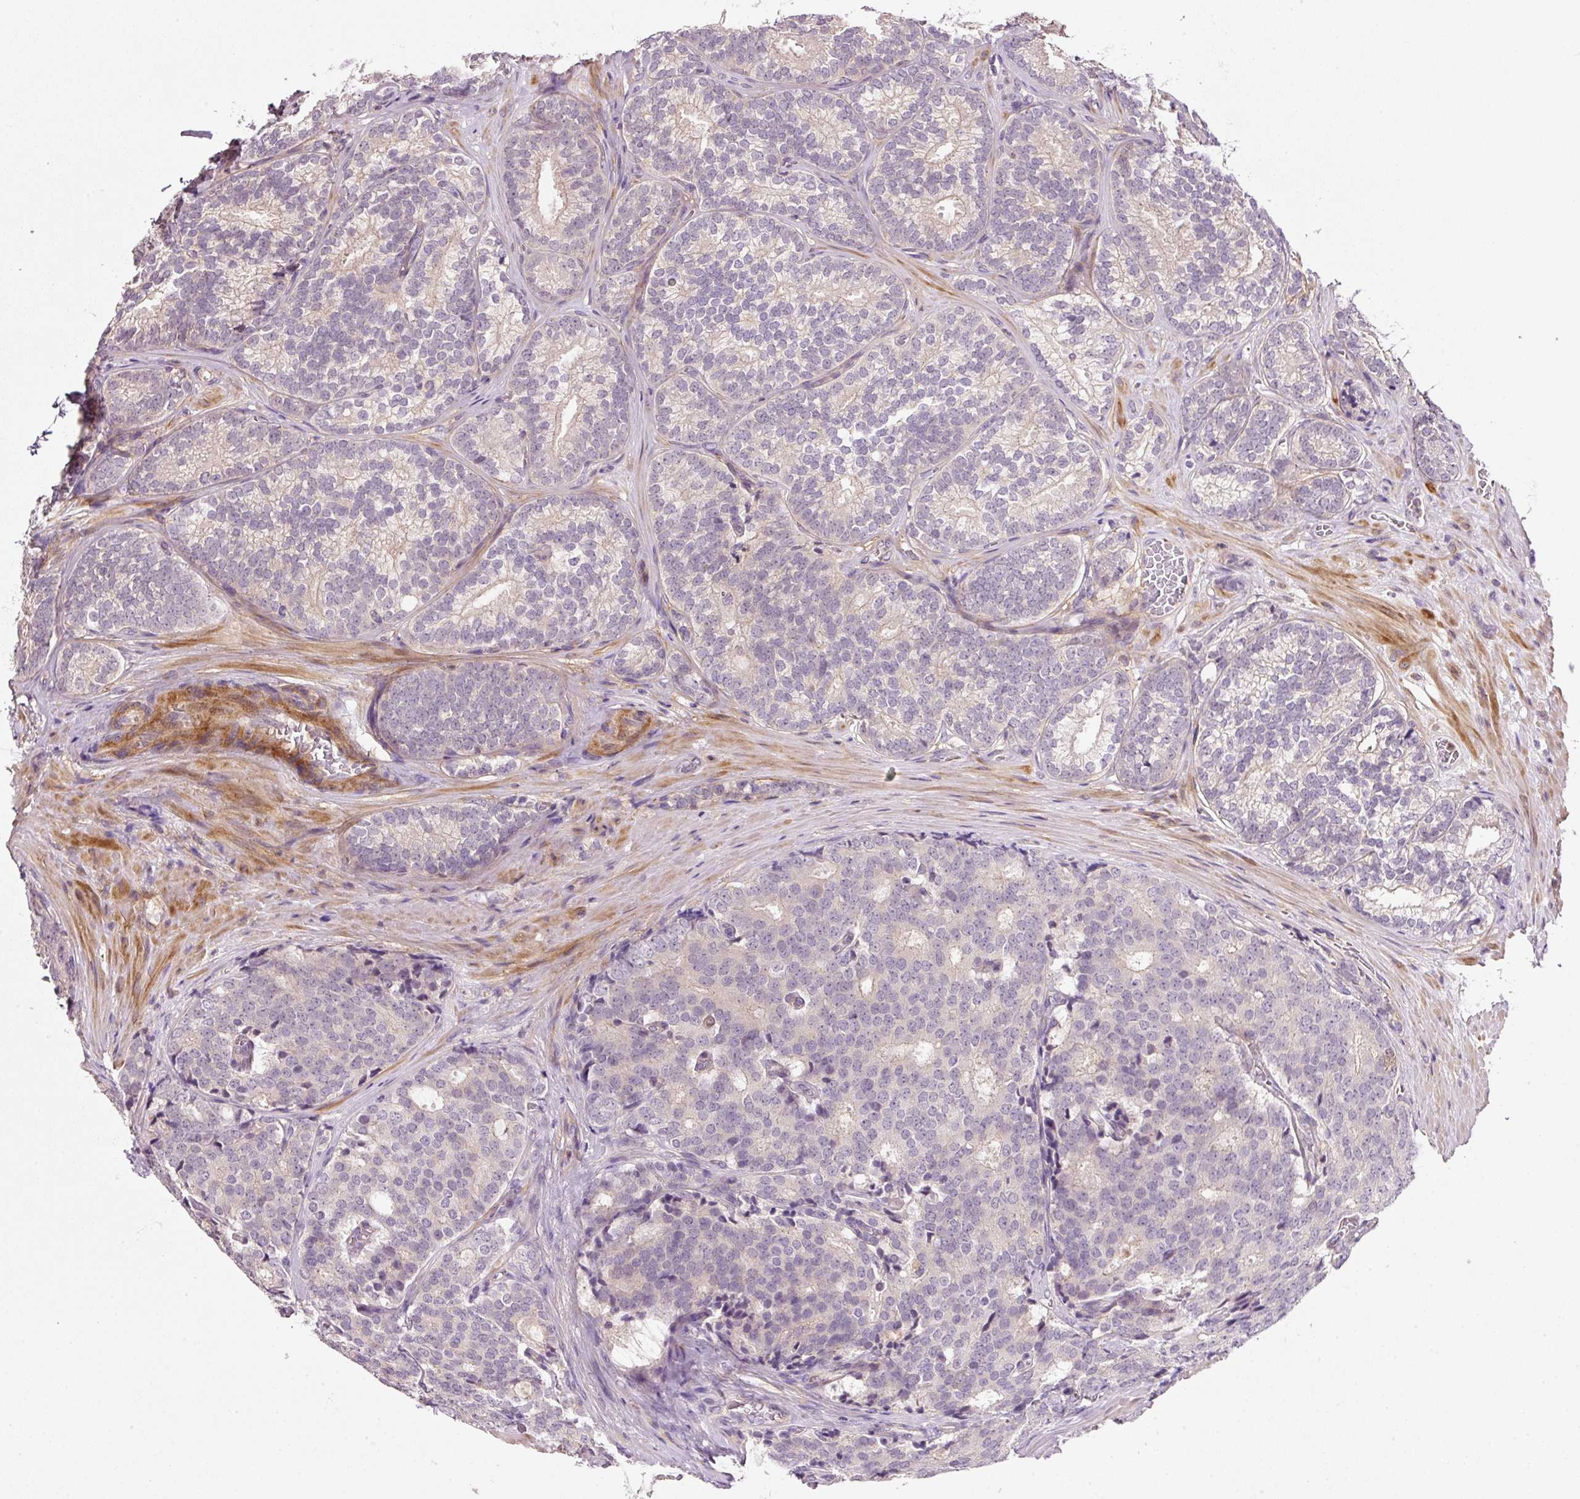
{"staining": {"intensity": "negative", "quantity": "none", "location": "none"}, "tissue": "prostate cancer", "cell_type": "Tumor cells", "image_type": "cancer", "snomed": [{"axis": "morphology", "description": "Adenocarcinoma, High grade"}, {"axis": "topography", "description": "Prostate"}], "caption": "The histopathology image reveals no staining of tumor cells in prostate cancer (adenocarcinoma (high-grade)).", "gene": "TIRAP", "patient": {"sex": "male", "age": 63}}